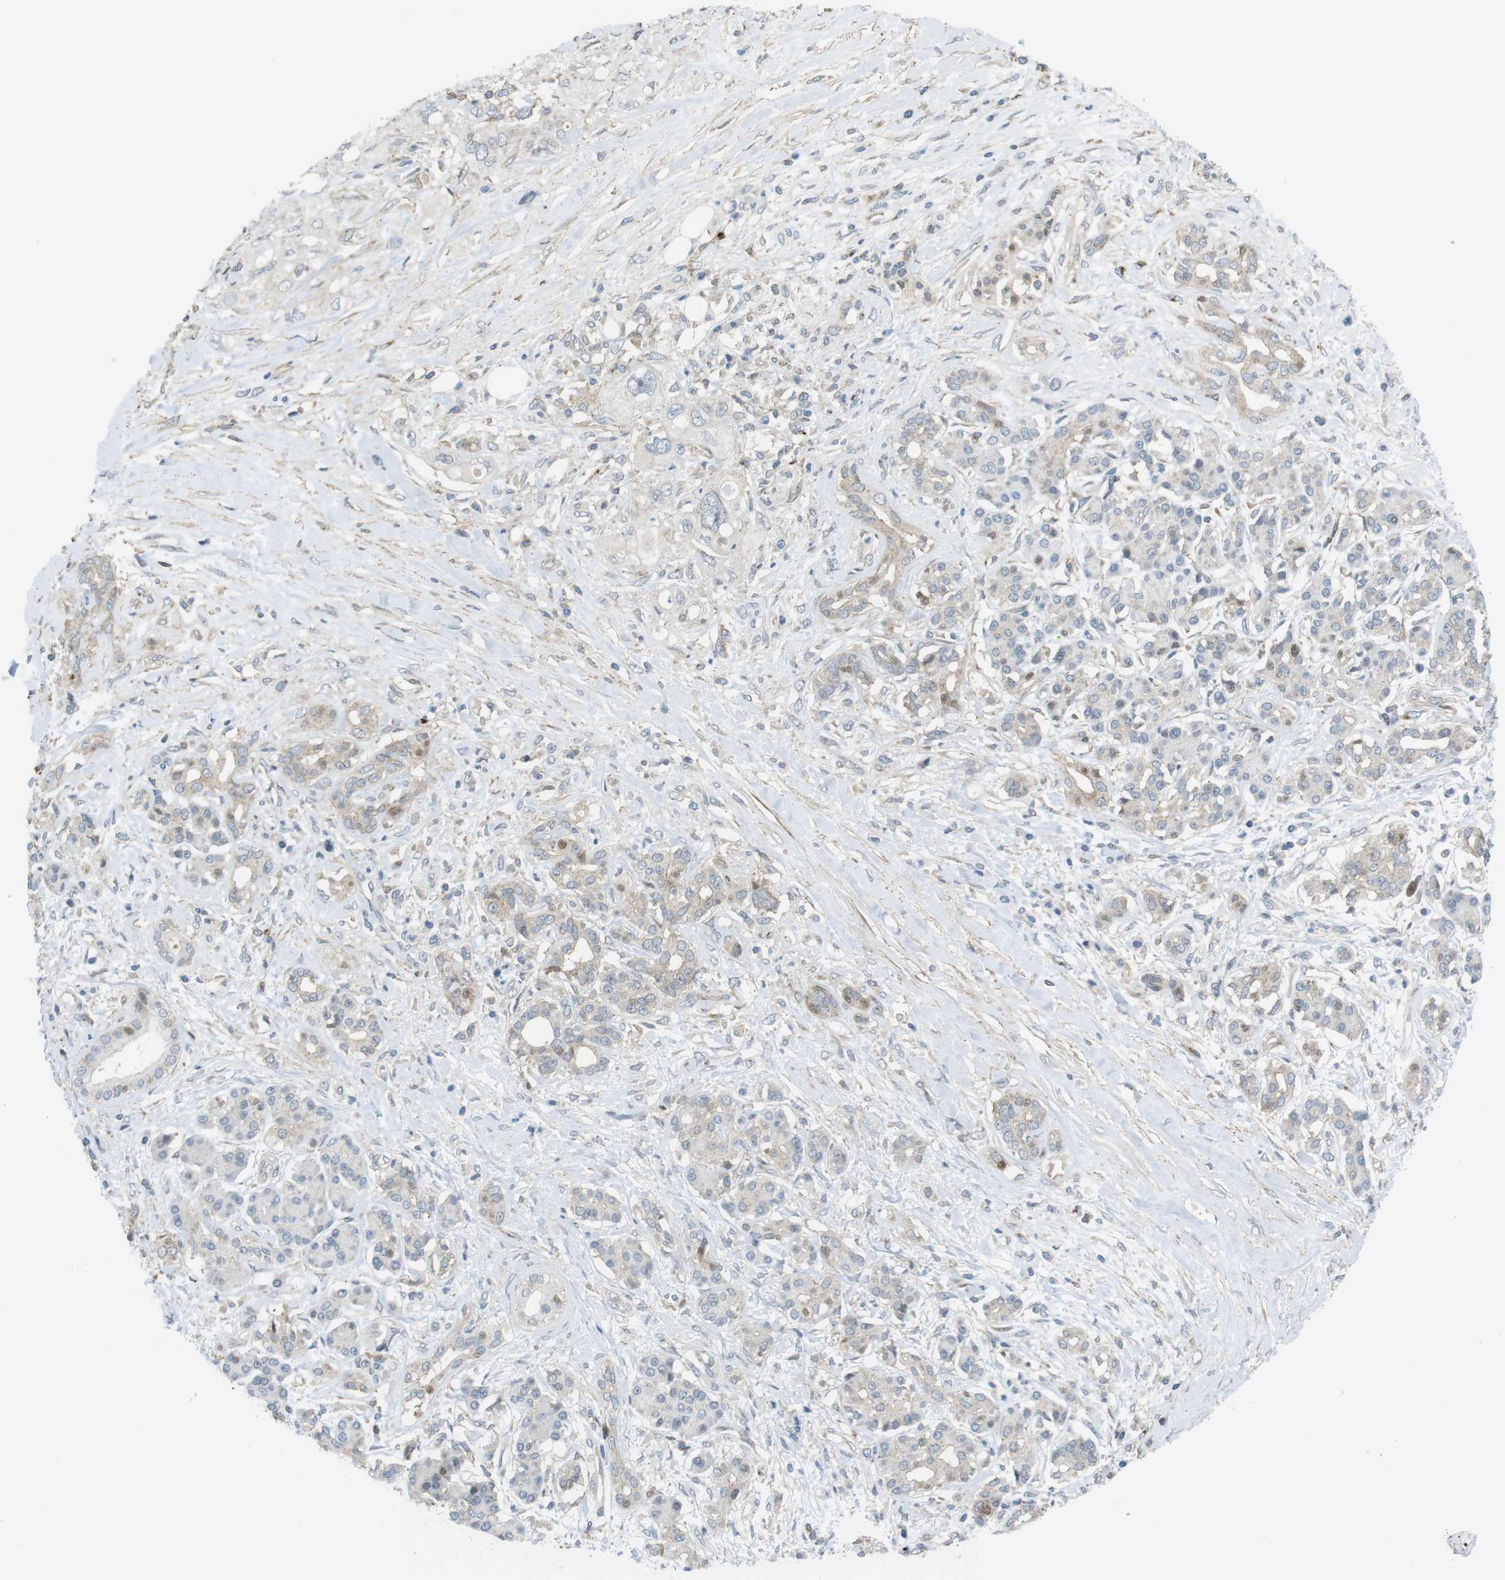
{"staining": {"intensity": "negative", "quantity": "none", "location": "none"}, "tissue": "pancreatic cancer", "cell_type": "Tumor cells", "image_type": "cancer", "snomed": [{"axis": "morphology", "description": "Adenocarcinoma, NOS"}, {"axis": "topography", "description": "Pancreas"}], "caption": "DAB immunohistochemical staining of pancreatic adenocarcinoma reveals no significant positivity in tumor cells.", "gene": "CUL7", "patient": {"sex": "female", "age": 56}}